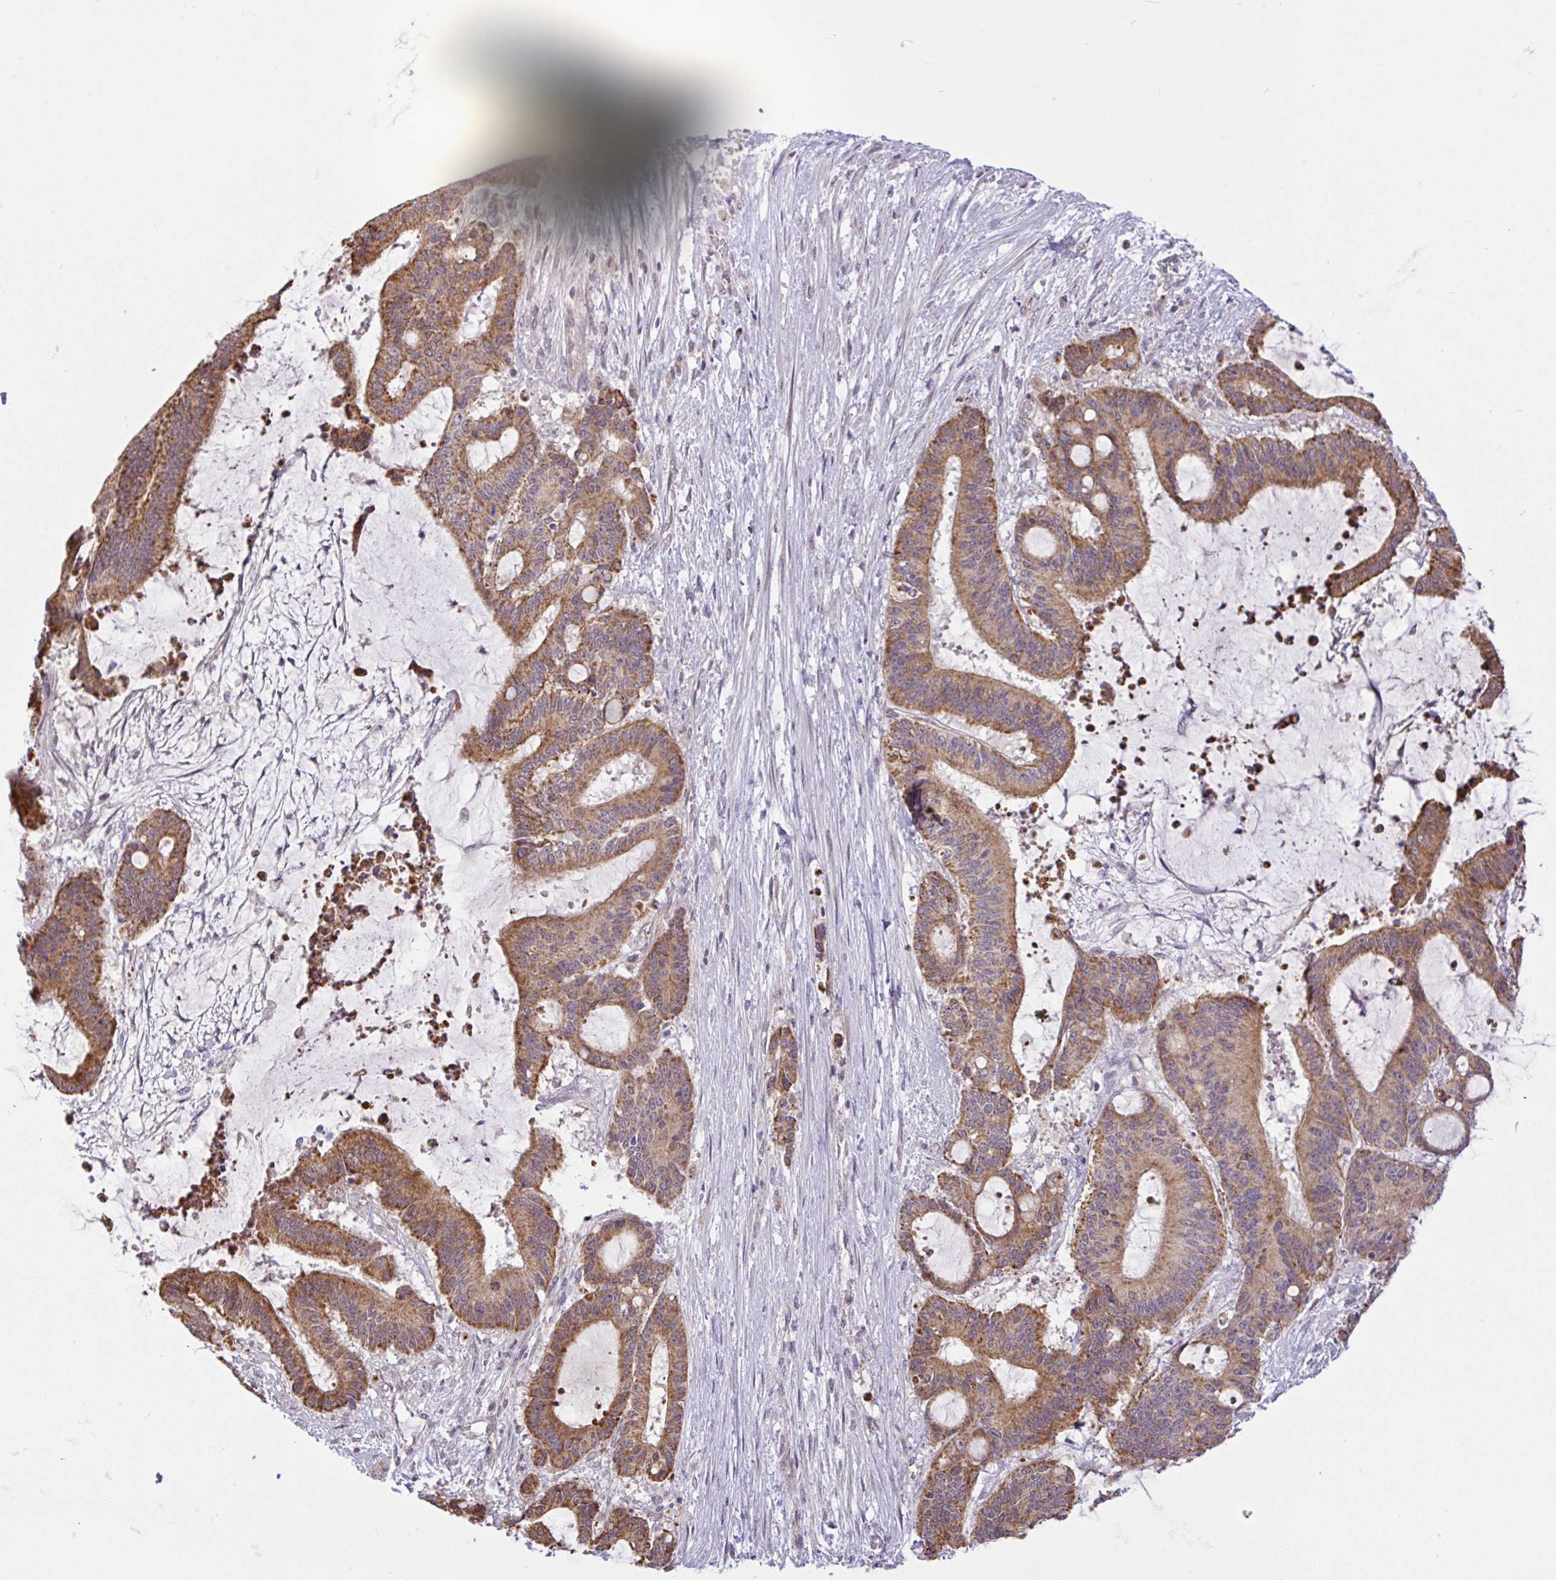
{"staining": {"intensity": "moderate", "quantity": ">75%", "location": "cytoplasmic/membranous"}, "tissue": "liver cancer", "cell_type": "Tumor cells", "image_type": "cancer", "snomed": [{"axis": "morphology", "description": "Normal tissue, NOS"}, {"axis": "morphology", "description": "Cholangiocarcinoma"}, {"axis": "topography", "description": "Liver"}, {"axis": "topography", "description": "Peripheral nerve tissue"}], "caption": "Moderate cytoplasmic/membranous expression is identified in about >75% of tumor cells in cholangiocarcinoma (liver).", "gene": "DLEU7", "patient": {"sex": "female", "age": 73}}